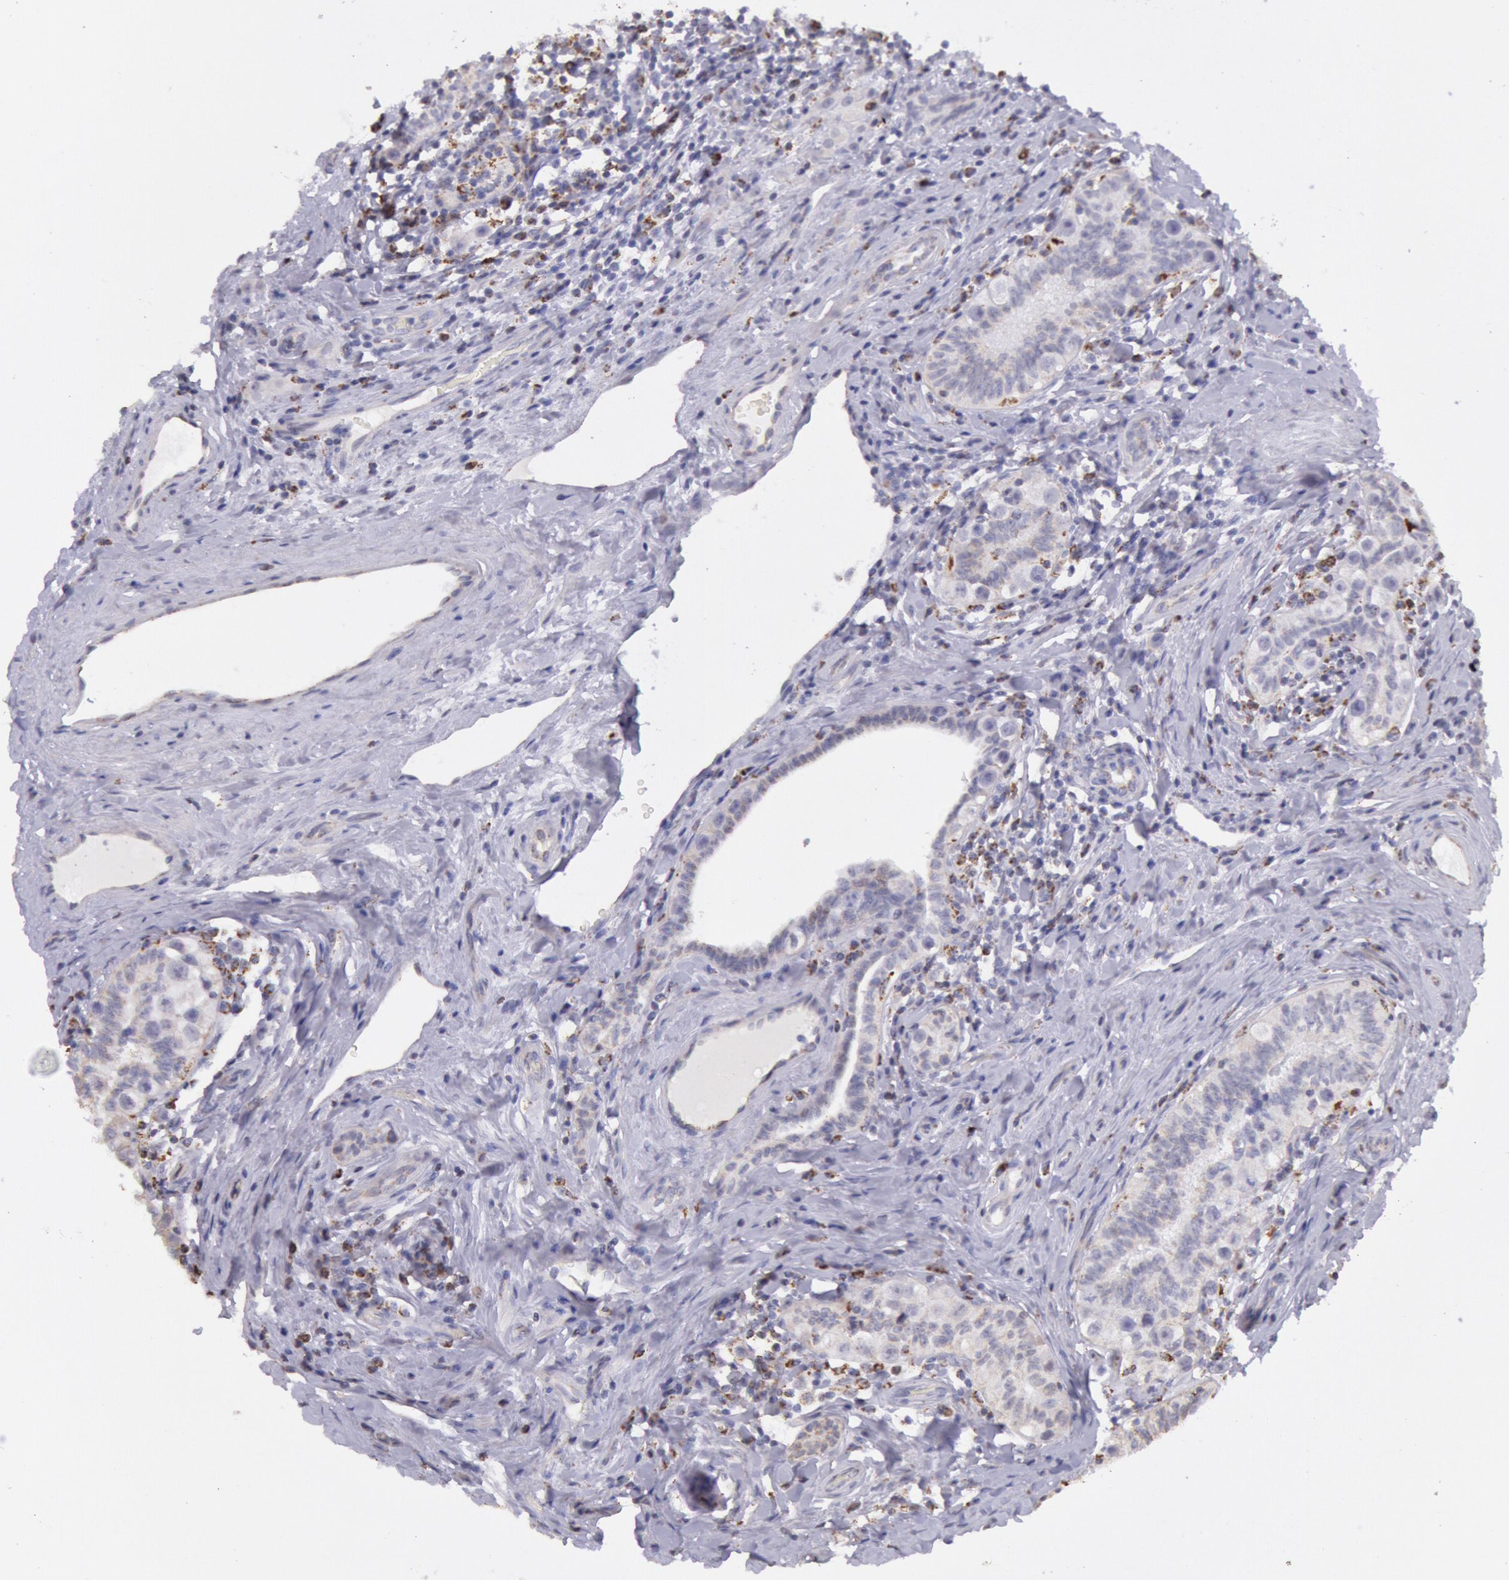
{"staining": {"intensity": "weak", "quantity": "<25%", "location": "cytoplasmic/membranous"}, "tissue": "testis cancer", "cell_type": "Tumor cells", "image_type": "cancer", "snomed": [{"axis": "morphology", "description": "Seminoma, NOS"}, {"axis": "topography", "description": "Testis"}], "caption": "Micrograph shows no protein staining in tumor cells of seminoma (testis) tissue.", "gene": "FRMD6", "patient": {"sex": "male", "age": 32}}